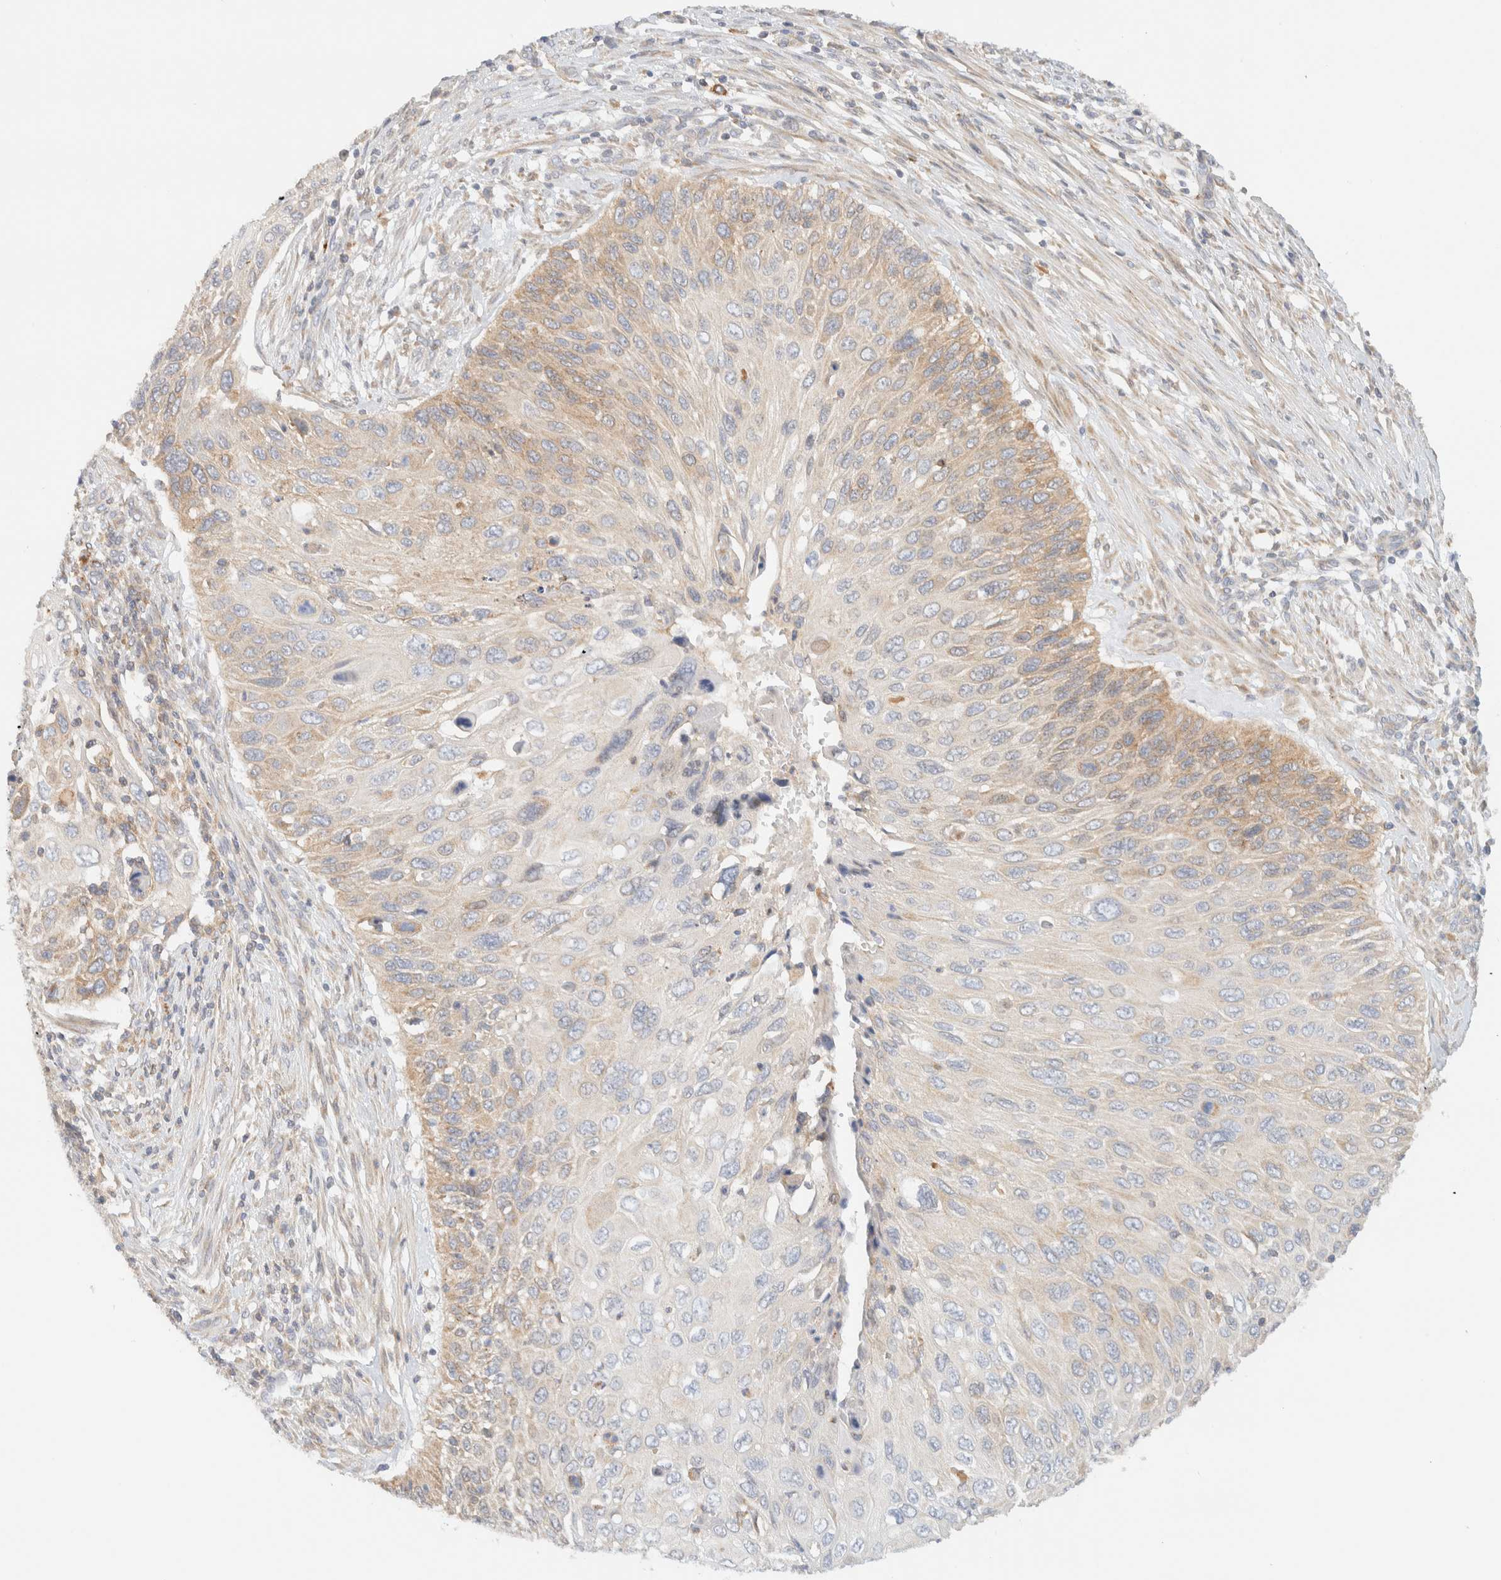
{"staining": {"intensity": "weak", "quantity": "25%-75%", "location": "cytoplasmic/membranous"}, "tissue": "cervical cancer", "cell_type": "Tumor cells", "image_type": "cancer", "snomed": [{"axis": "morphology", "description": "Squamous cell carcinoma, NOS"}, {"axis": "topography", "description": "Cervix"}], "caption": "Cervical squamous cell carcinoma tissue shows weak cytoplasmic/membranous expression in about 25%-75% of tumor cells, visualized by immunohistochemistry.", "gene": "NT5C", "patient": {"sex": "female", "age": 70}}